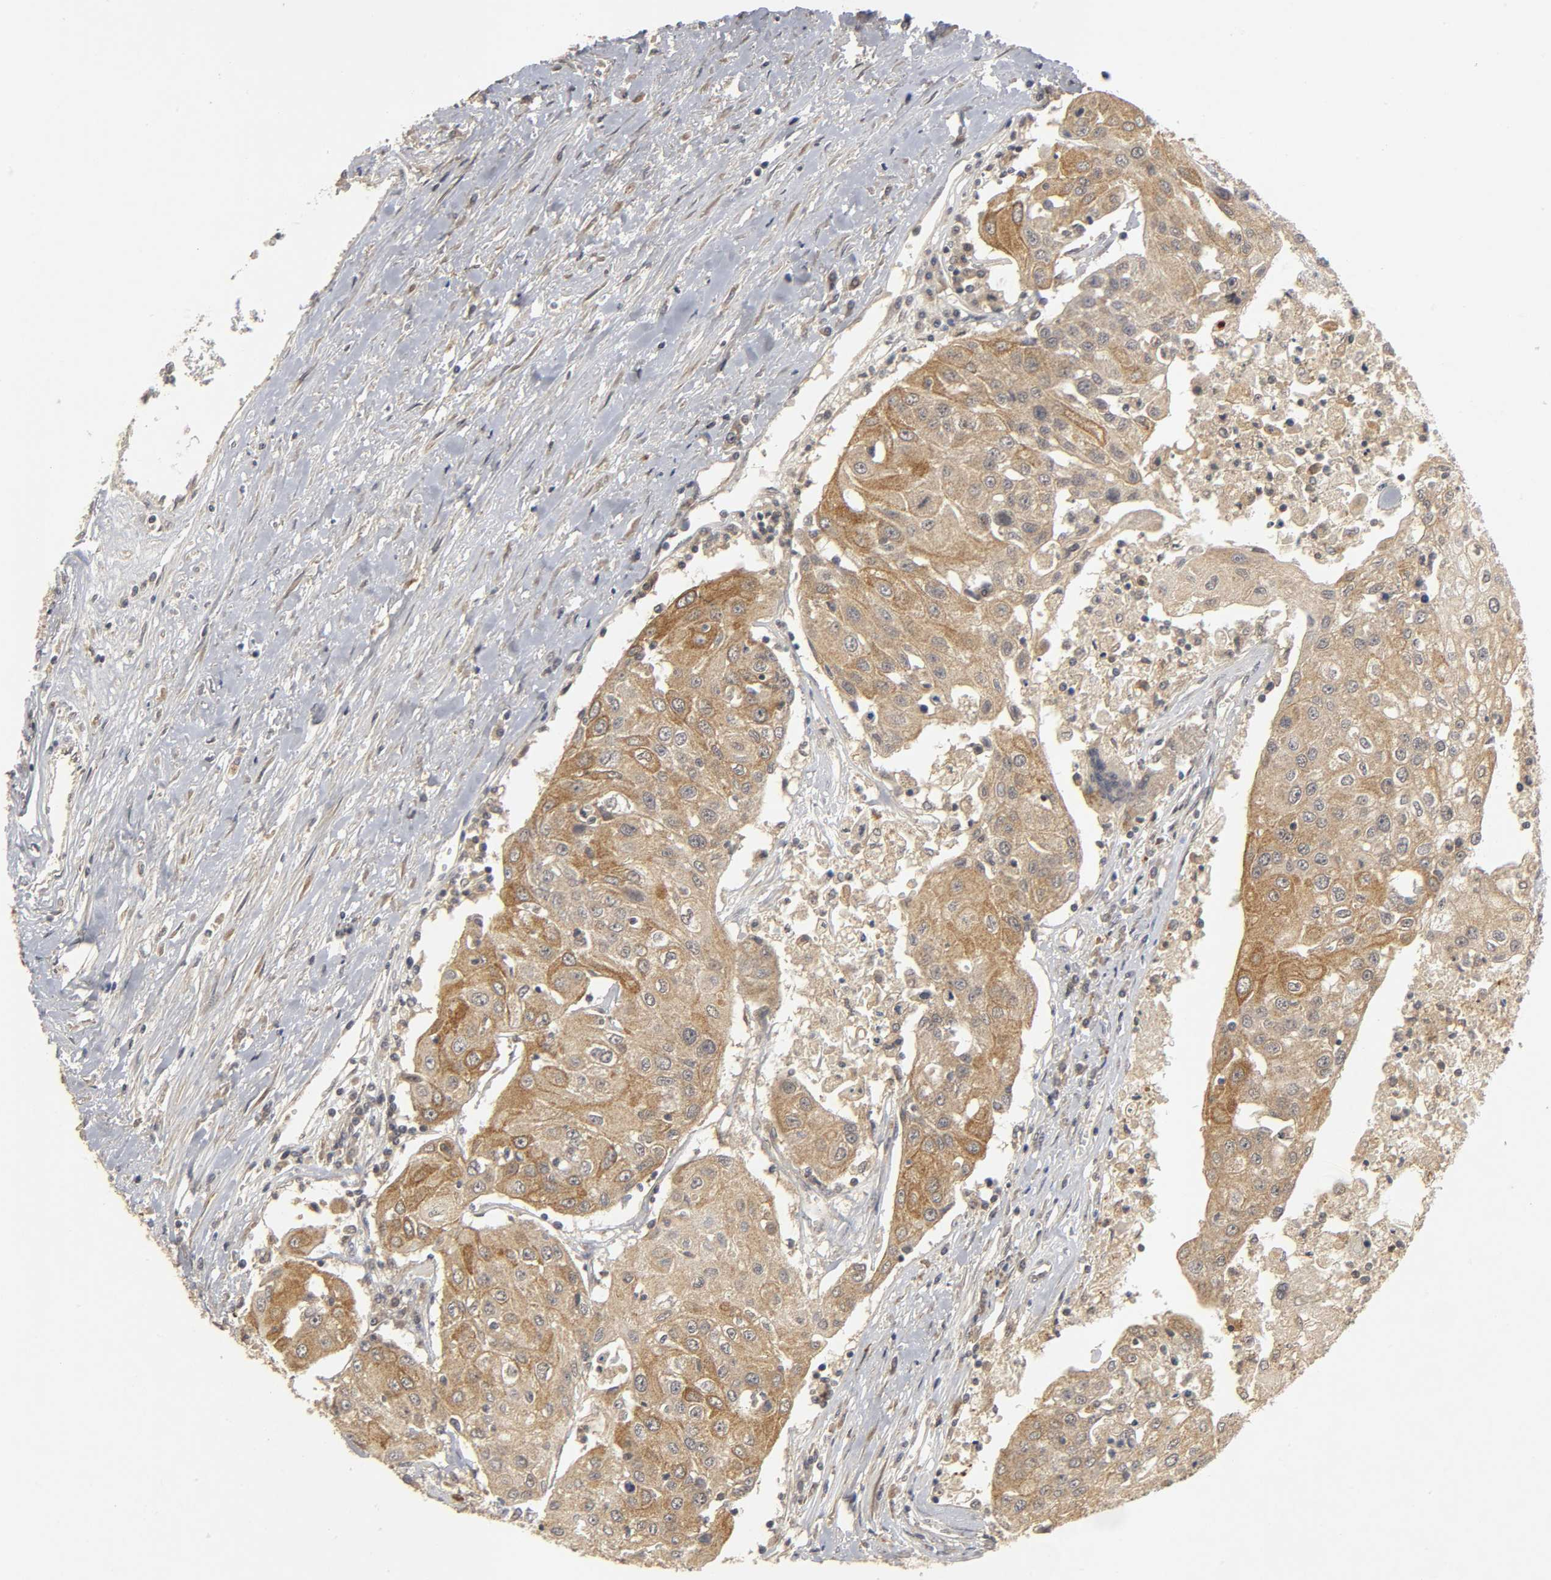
{"staining": {"intensity": "moderate", "quantity": ">75%", "location": "cytoplasmic/membranous"}, "tissue": "urothelial cancer", "cell_type": "Tumor cells", "image_type": "cancer", "snomed": [{"axis": "morphology", "description": "Urothelial carcinoma, High grade"}, {"axis": "topography", "description": "Urinary bladder"}], "caption": "Urothelial cancer tissue reveals moderate cytoplasmic/membranous expression in approximately >75% of tumor cells, visualized by immunohistochemistry. (Brightfield microscopy of DAB IHC at high magnification).", "gene": "TRAF6", "patient": {"sex": "female", "age": 85}}